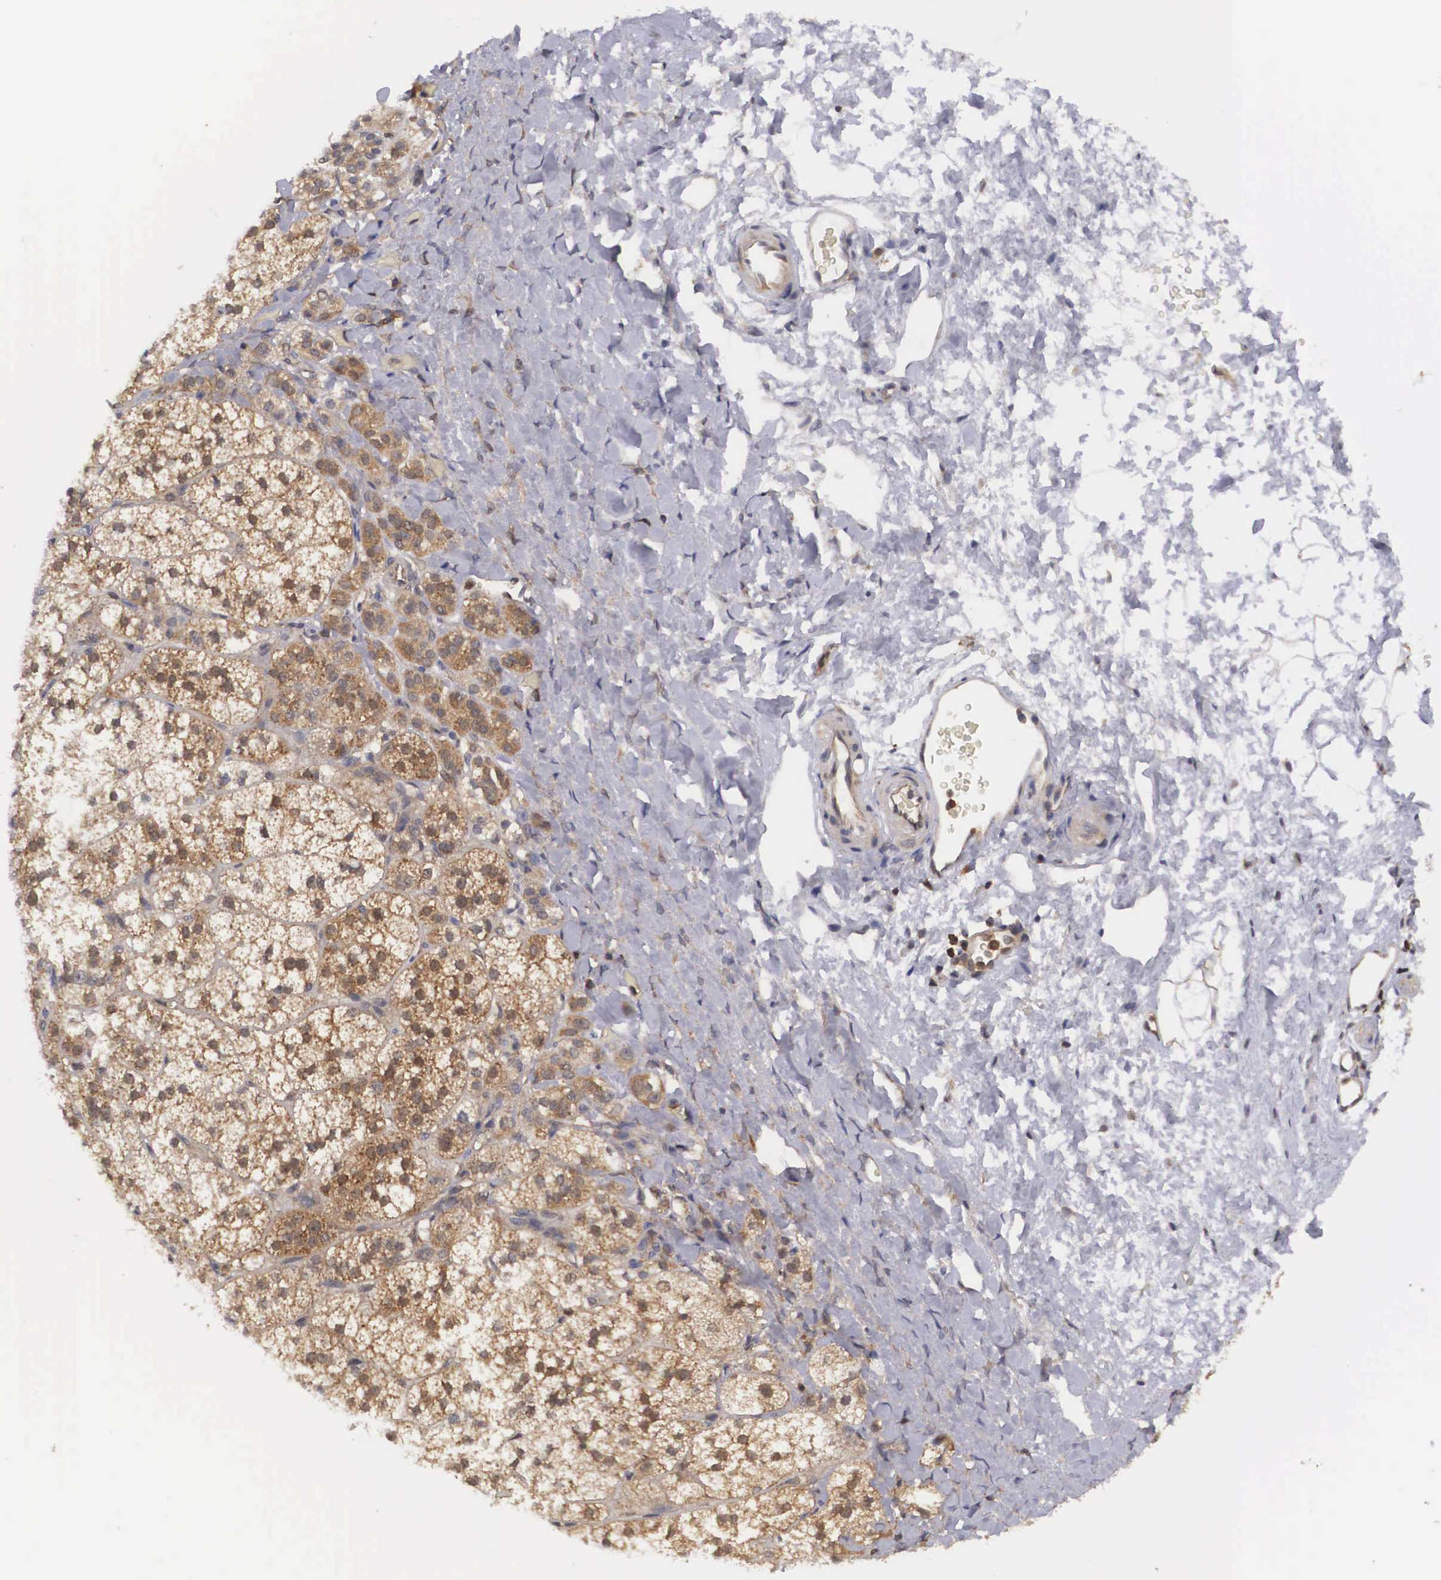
{"staining": {"intensity": "strong", "quantity": ">75%", "location": "cytoplasmic/membranous,nuclear"}, "tissue": "adrenal gland", "cell_type": "Glandular cells", "image_type": "normal", "snomed": [{"axis": "morphology", "description": "Normal tissue, NOS"}, {"axis": "topography", "description": "Adrenal gland"}], "caption": "IHC of benign adrenal gland demonstrates high levels of strong cytoplasmic/membranous,nuclear expression in approximately >75% of glandular cells.", "gene": "ADSL", "patient": {"sex": "female", "age": 60}}